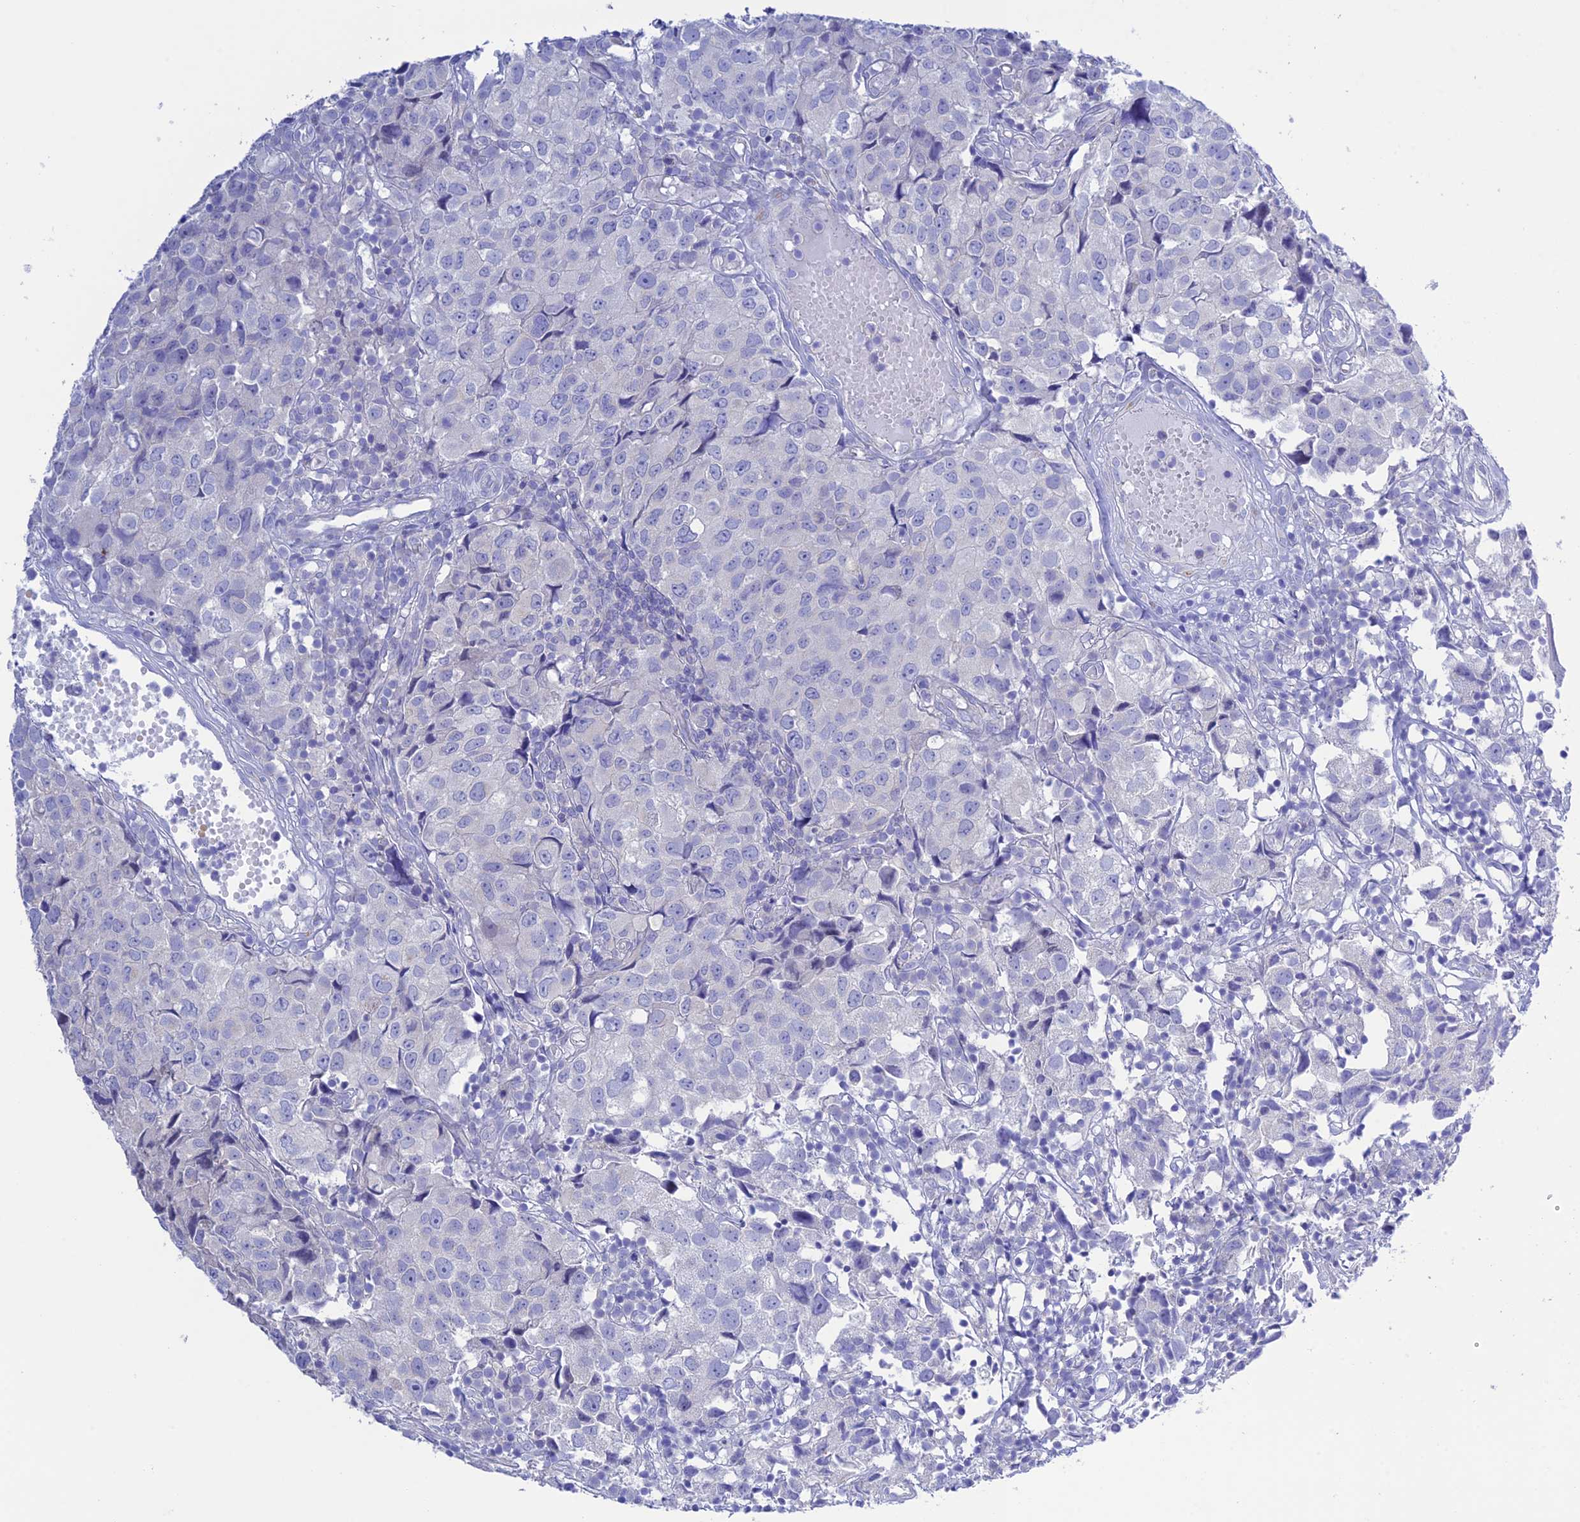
{"staining": {"intensity": "negative", "quantity": "none", "location": "none"}, "tissue": "urothelial cancer", "cell_type": "Tumor cells", "image_type": "cancer", "snomed": [{"axis": "morphology", "description": "Urothelial carcinoma, High grade"}, {"axis": "topography", "description": "Urinary bladder"}], "caption": "Tumor cells are negative for protein expression in human urothelial cancer.", "gene": "CHSY3", "patient": {"sex": "female", "age": 75}}